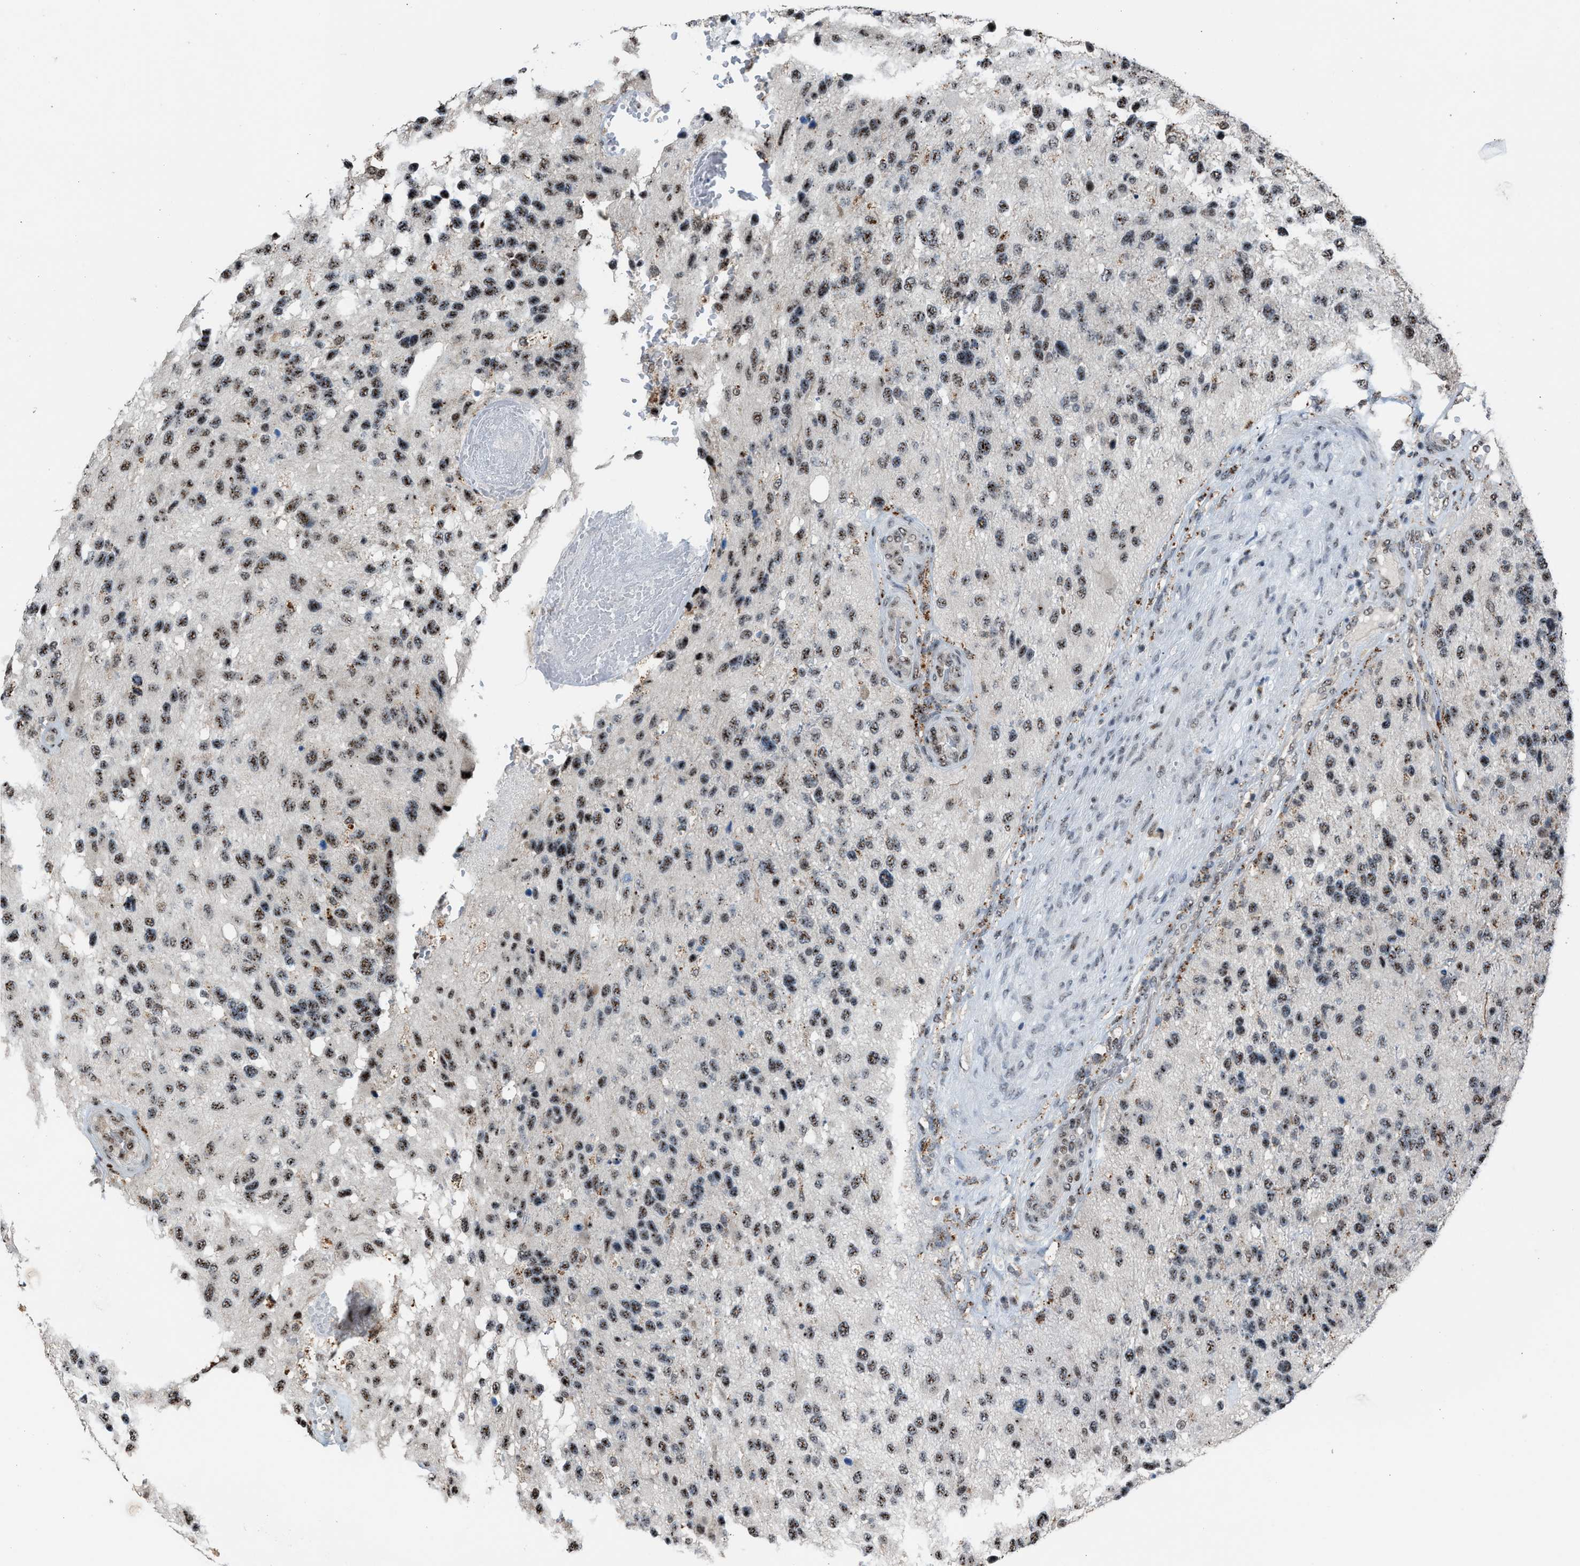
{"staining": {"intensity": "moderate", "quantity": ">75%", "location": "nuclear"}, "tissue": "glioma", "cell_type": "Tumor cells", "image_type": "cancer", "snomed": [{"axis": "morphology", "description": "Glioma, malignant, High grade"}, {"axis": "topography", "description": "Brain"}], "caption": "Glioma stained with DAB immunohistochemistry (IHC) displays medium levels of moderate nuclear positivity in approximately >75% of tumor cells.", "gene": "CENPP", "patient": {"sex": "female", "age": 58}}